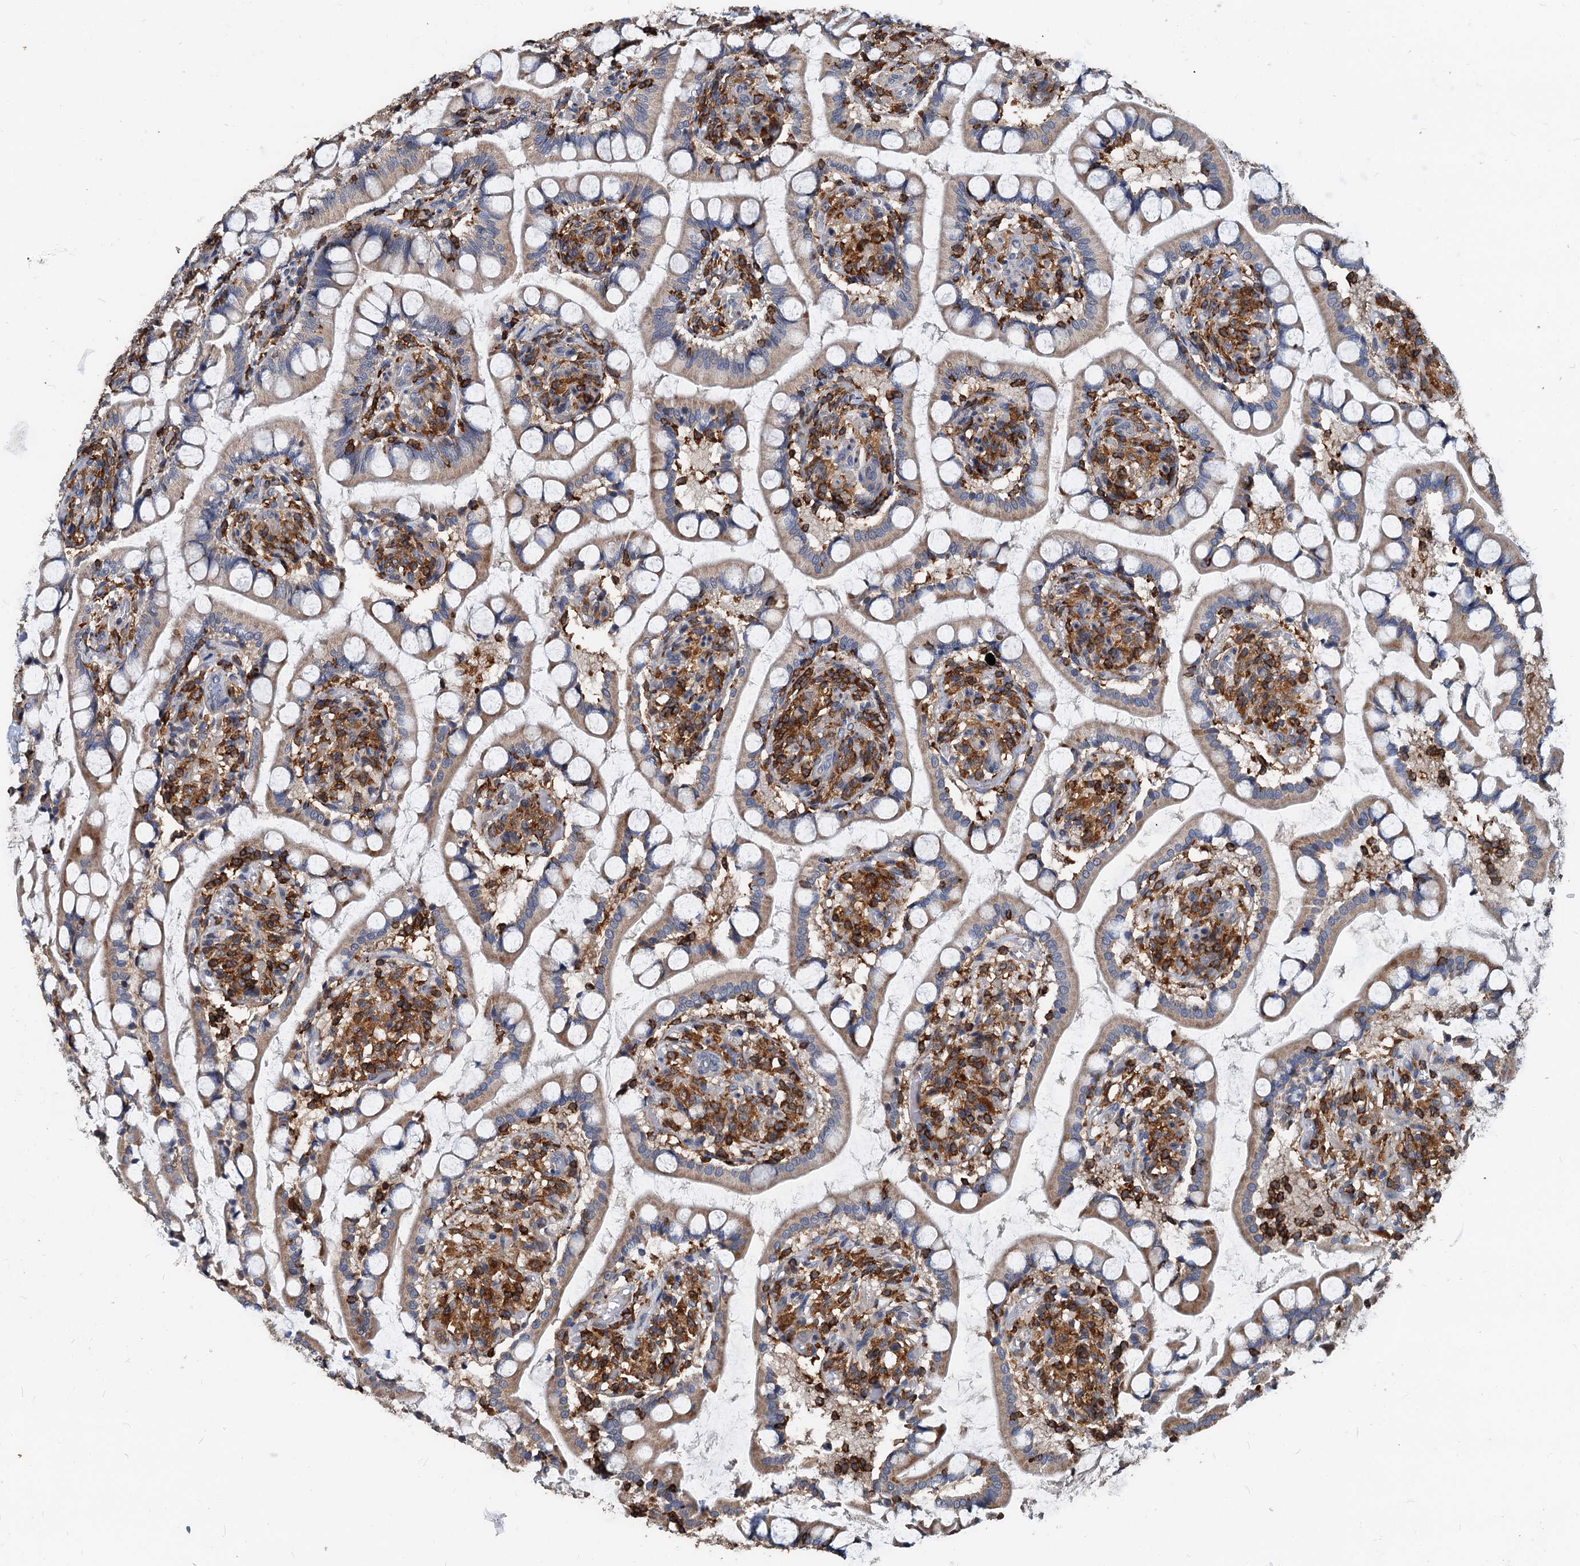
{"staining": {"intensity": "moderate", "quantity": ">75%", "location": "cytoplasmic/membranous"}, "tissue": "small intestine", "cell_type": "Glandular cells", "image_type": "normal", "snomed": [{"axis": "morphology", "description": "Normal tissue, NOS"}, {"axis": "topography", "description": "Small intestine"}], "caption": "Immunohistochemical staining of normal small intestine displays >75% levels of moderate cytoplasmic/membranous protein expression in approximately >75% of glandular cells. (DAB (3,3'-diaminobenzidine) IHC with brightfield microscopy, high magnification).", "gene": "LCP2", "patient": {"sex": "male", "age": 52}}